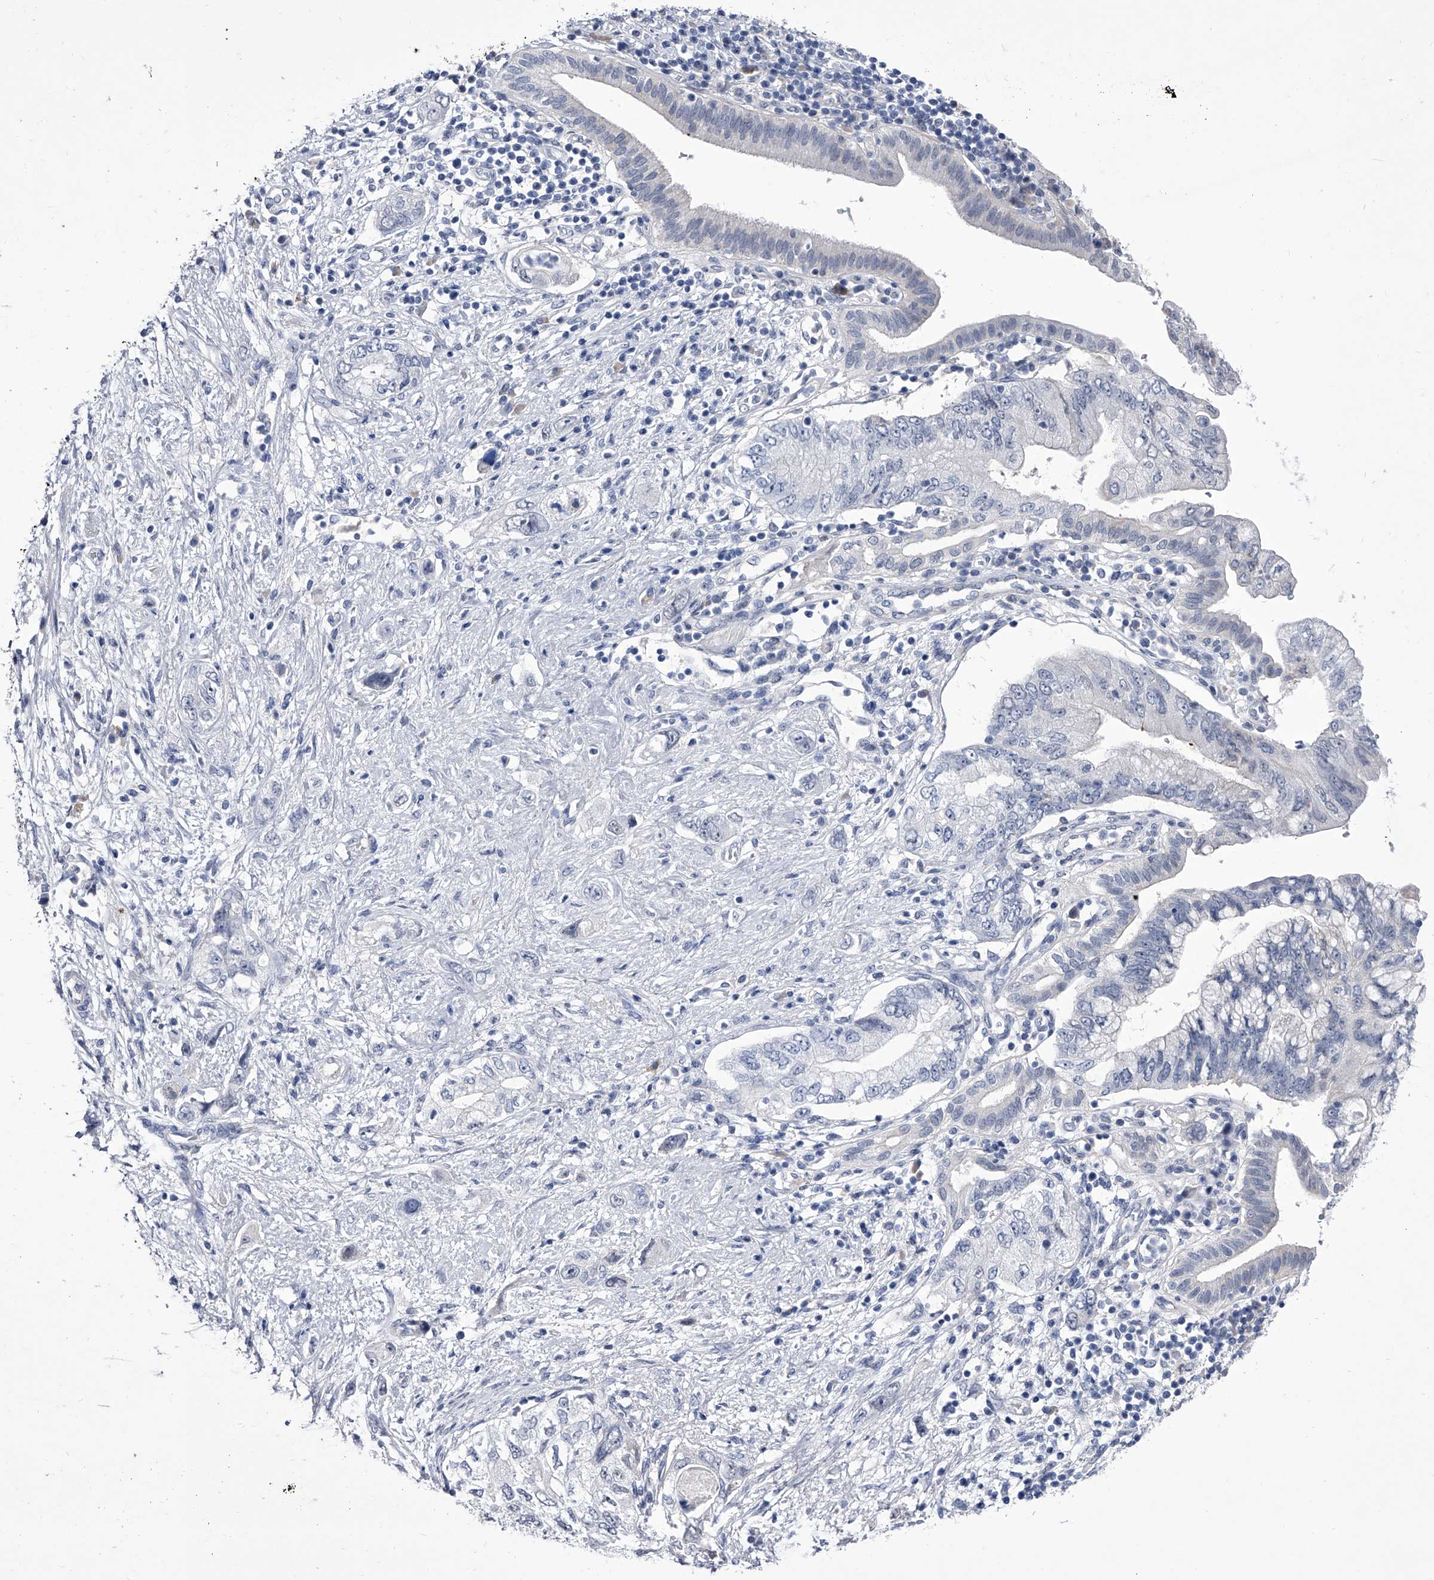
{"staining": {"intensity": "negative", "quantity": "none", "location": "none"}, "tissue": "pancreatic cancer", "cell_type": "Tumor cells", "image_type": "cancer", "snomed": [{"axis": "morphology", "description": "Adenocarcinoma, NOS"}, {"axis": "topography", "description": "Pancreas"}], "caption": "DAB (3,3'-diaminobenzidine) immunohistochemical staining of human pancreatic adenocarcinoma reveals no significant positivity in tumor cells.", "gene": "CRISP2", "patient": {"sex": "female", "age": 73}}